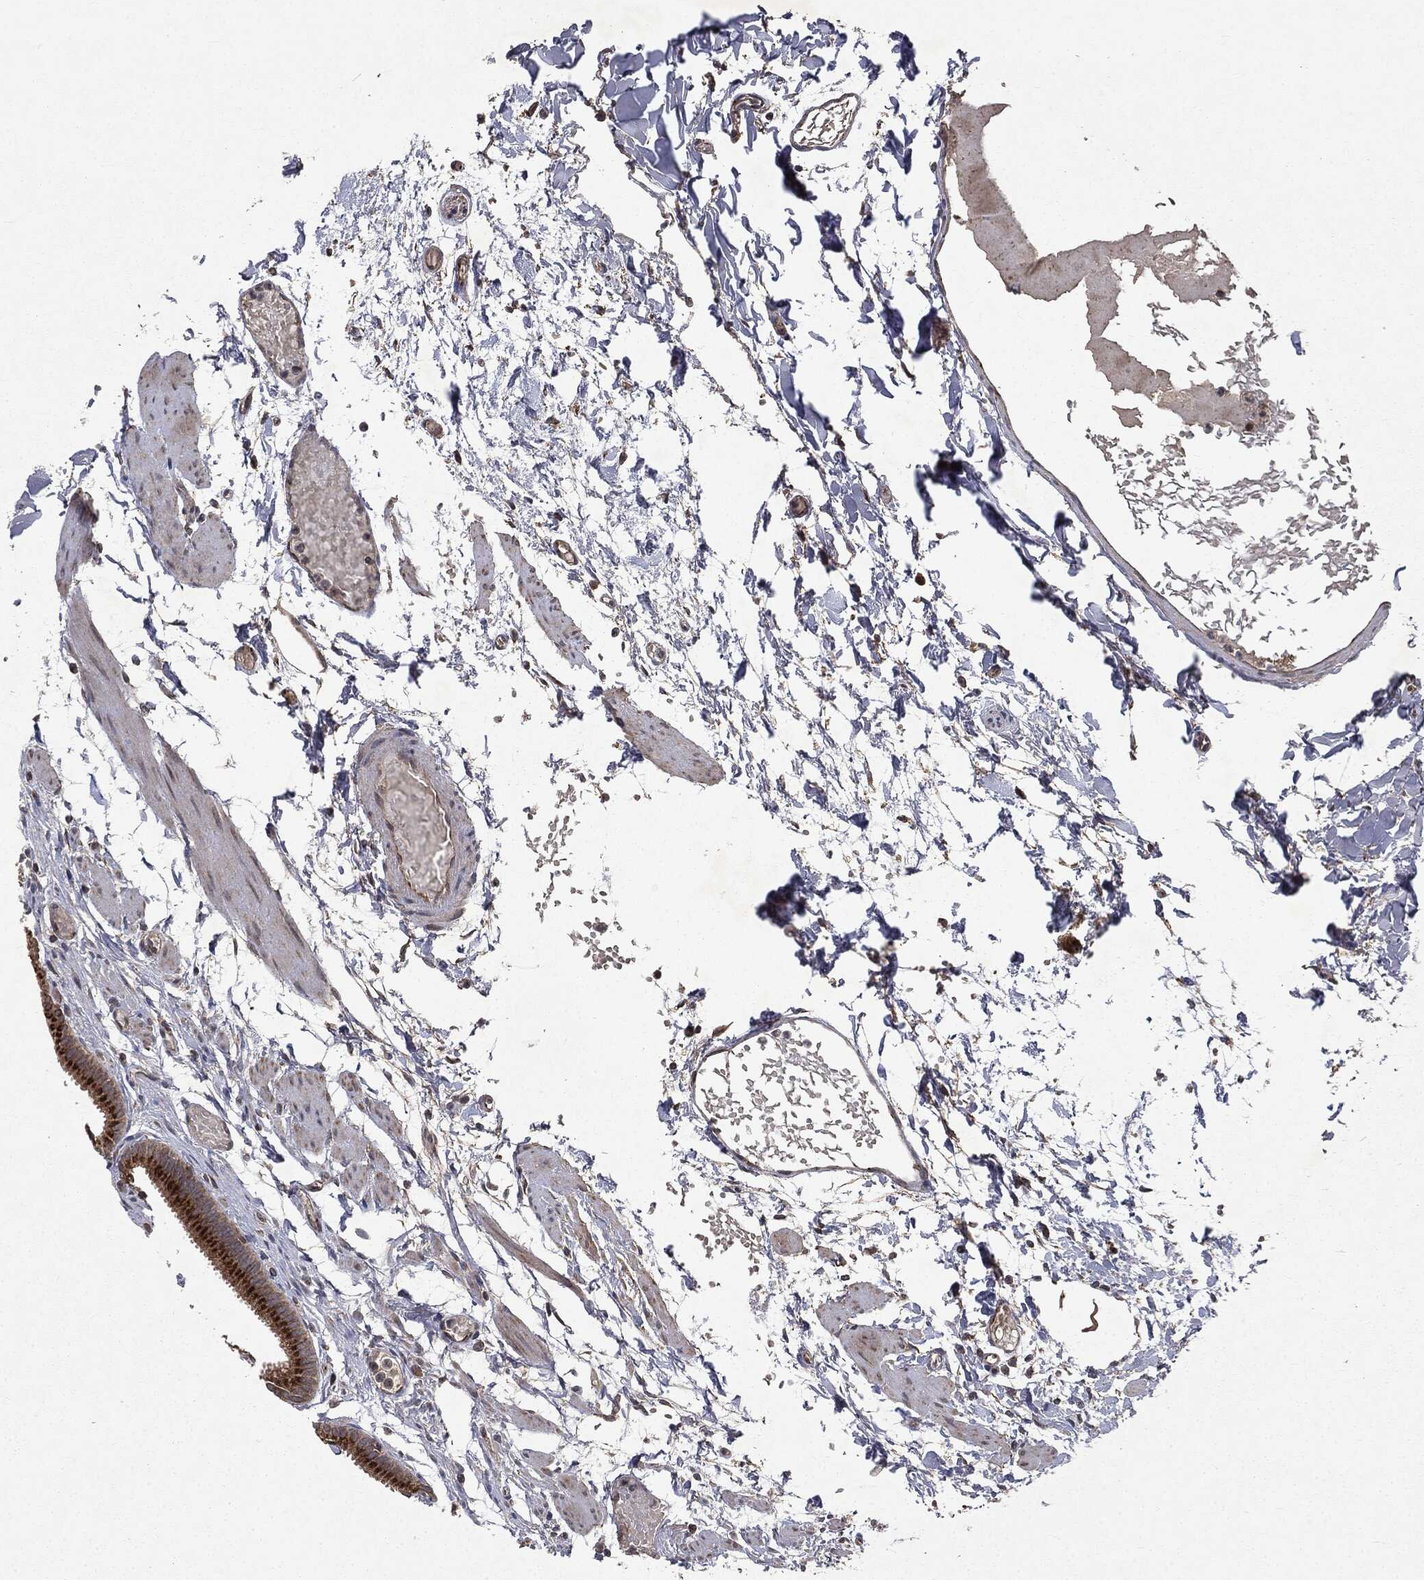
{"staining": {"intensity": "strong", "quantity": ">75%", "location": "cytoplasmic/membranous"}, "tissue": "gallbladder", "cell_type": "Glandular cells", "image_type": "normal", "snomed": [{"axis": "morphology", "description": "Normal tissue, NOS"}, {"axis": "topography", "description": "Gallbladder"}, {"axis": "topography", "description": "Peripheral nerve tissue"}], "caption": "A high-resolution micrograph shows IHC staining of unremarkable gallbladder, which exhibits strong cytoplasmic/membranous expression in about >75% of glandular cells.", "gene": "PLPPR2", "patient": {"sex": "female", "age": 45}}